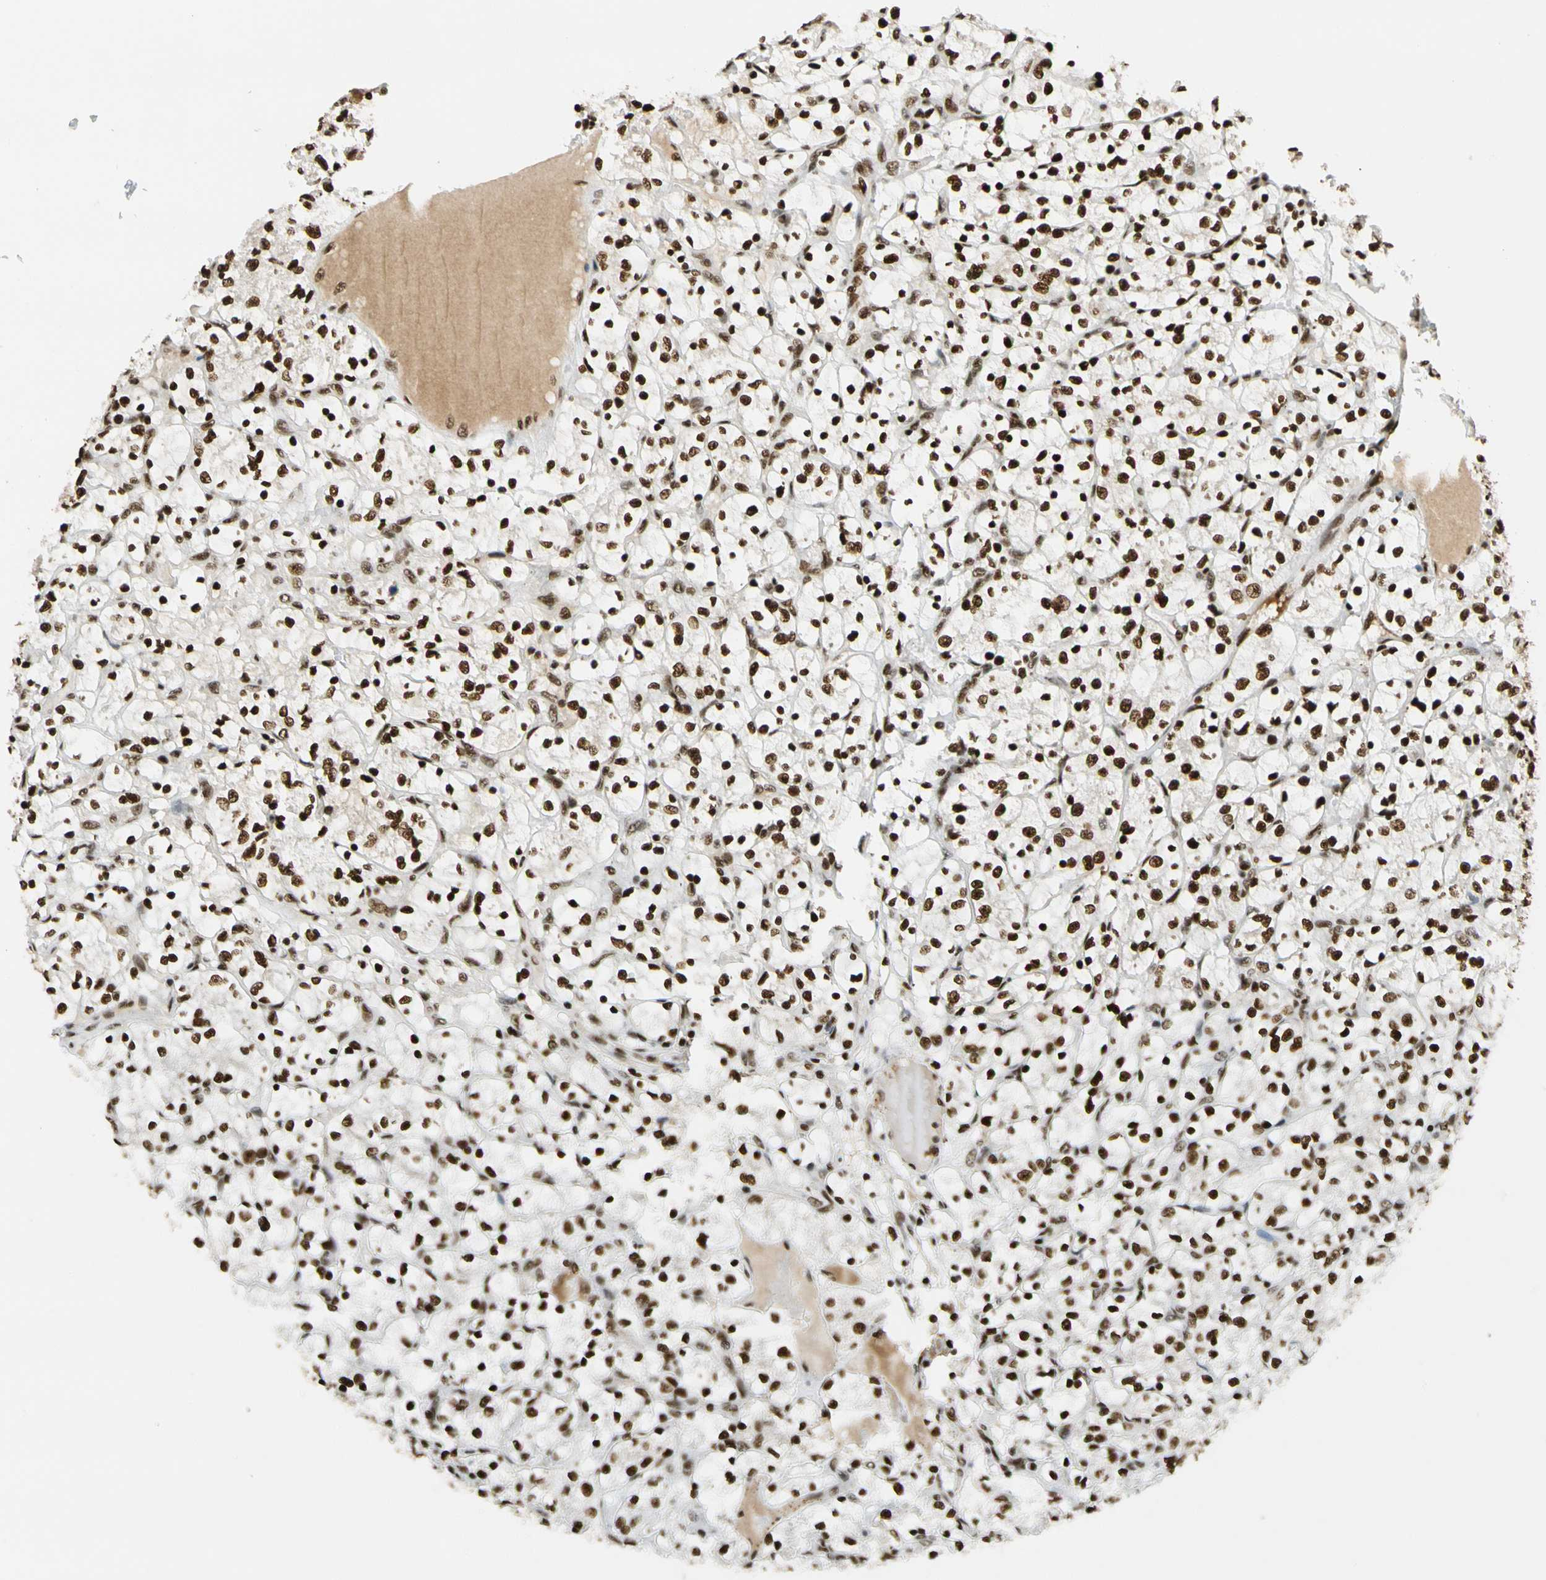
{"staining": {"intensity": "strong", "quantity": ">75%", "location": "nuclear"}, "tissue": "renal cancer", "cell_type": "Tumor cells", "image_type": "cancer", "snomed": [{"axis": "morphology", "description": "Adenocarcinoma, NOS"}, {"axis": "topography", "description": "Kidney"}], "caption": "Immunohistochemistry histopathology image of neoplastic tissue: renal cancer stained using IHC displays high levels of strong protein expression localized specifically in the nuclear of tumor cells, appearing as a nuclear brown color.", "gene": "CDK12", "patient": {"sex": "female", "age": 69}}